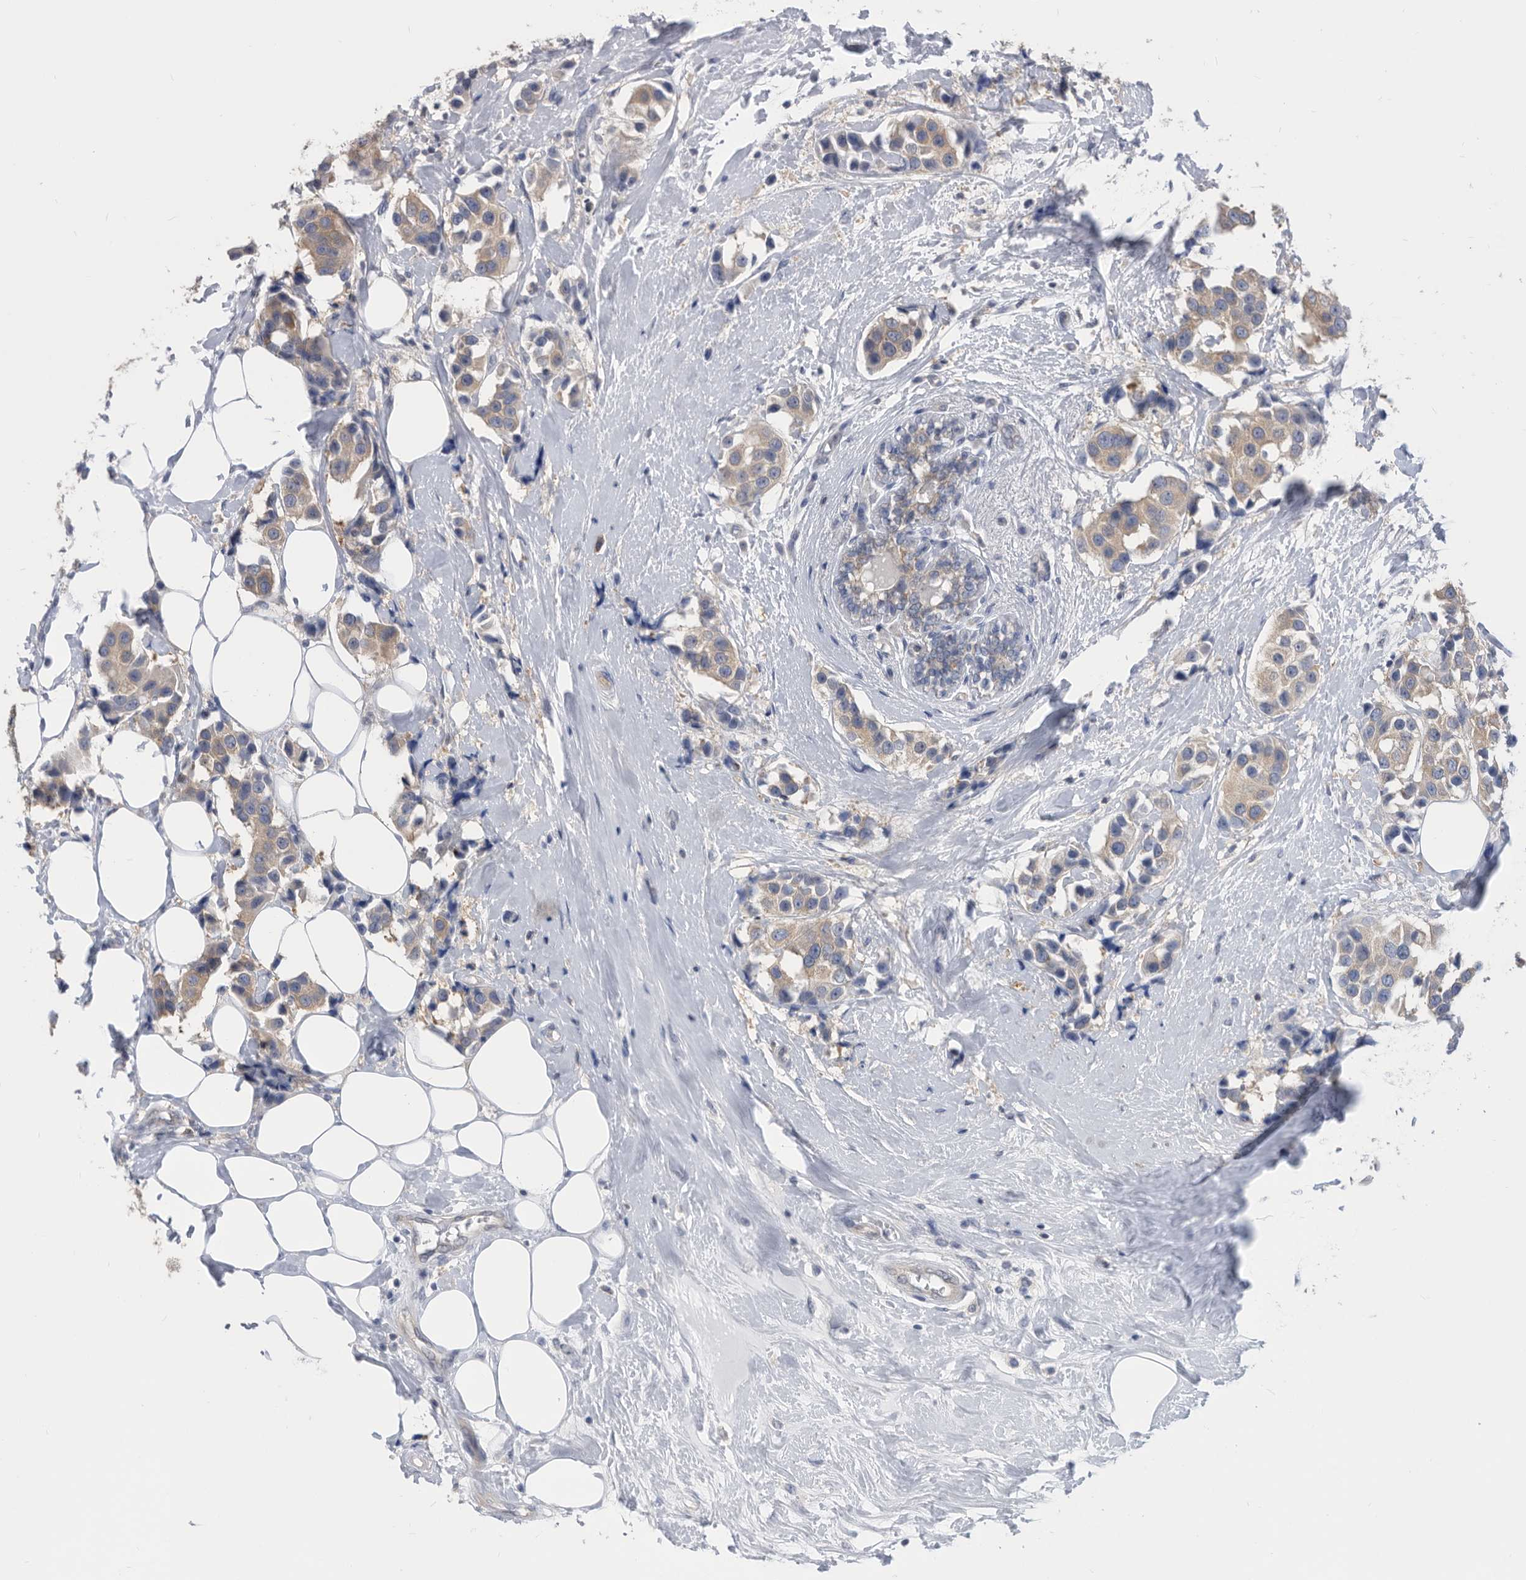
{"staining": {"intensity": "weak", "quantity": ">75%", "location": "cytoplasmic/membranous"}, "tissue": "breast cancer", "cell_type": "Tumor cells", "image_type": "cancer", "snomed": [{"axis": "morphology", "description": "Normal tissue, NOS"}, {"axis": "morphology", "description": "Duct carcinoma"}, {"axis": "topography", "description": "Breast"}], "caption": "IHC micrograph of neoplastic tissue: human intraductal carcinoma (breast) stained using IHC demonstrates low levels of weak protein expression localized specifically in the cytoplasmic/membranous of tumor cells, appearing as a cytoplasmic/membranous brown color.", "gene": "CCT4", "patient": {"sex": "female", "age": 39}}